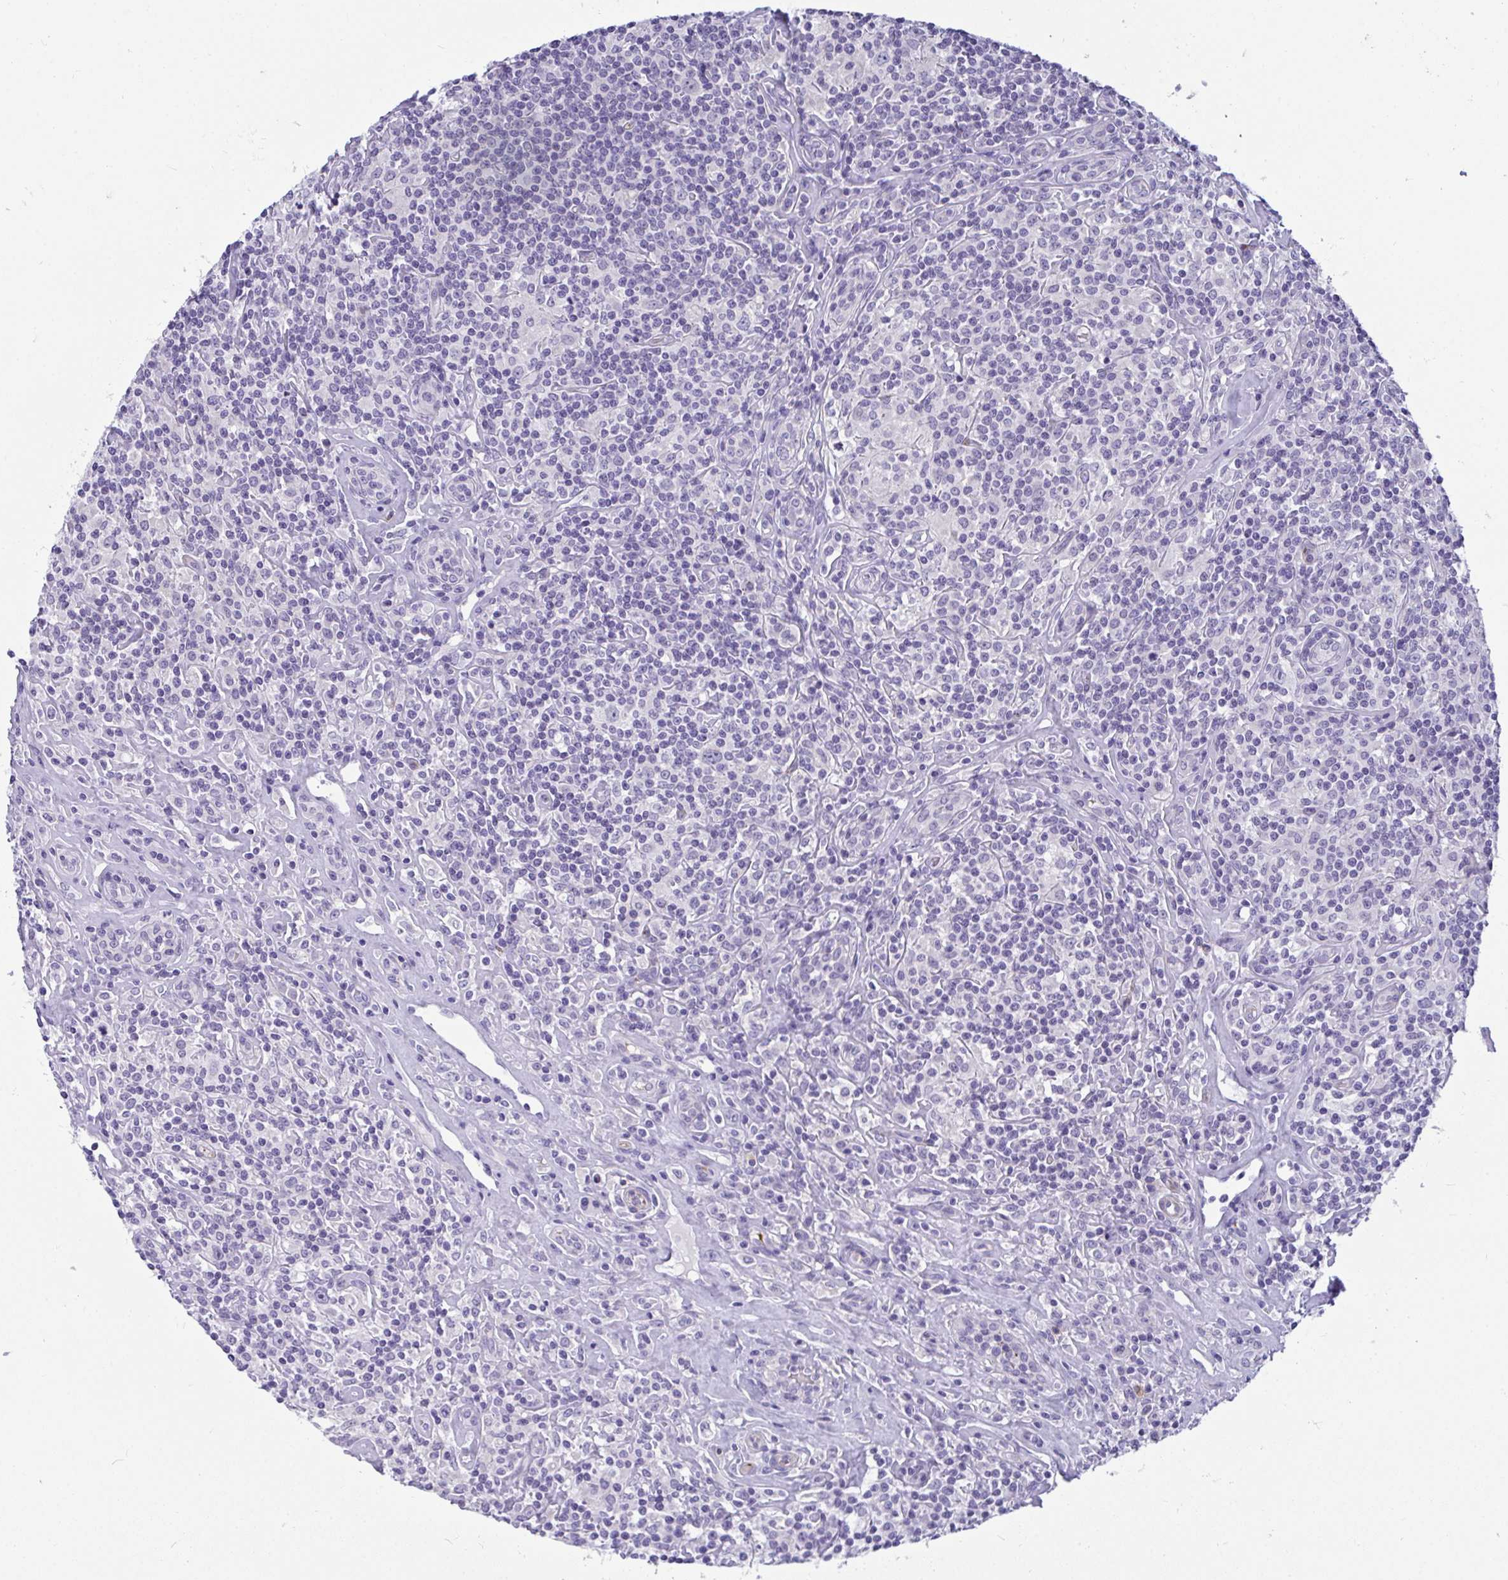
{"staining": {"intensity": "negative", "quantity": "none", "location": "none"}, "tissue": "lymphoma", "cell_type": "Tumor cells", "image_type": "cancer", "snomed": [{"axis": "morphology", "description": "Hodgkin's disease, NOS"}, {"axis": "morphology", "description": "Hodgkin's lymphoma, nodular sclerosis"}, {"axis": "topography", "description": "Lymph node"}], "caption": "Hodgkin's disease was stained to show a protein in brown. There is no significant expression in tumor cells. (DAB (3,3'-diaminobenzidine) immunohistochemistry (IHC) with hematoxylin counter stain).", "gene": "TSBP1", "patient": {"sex": "female", "age": 10}}